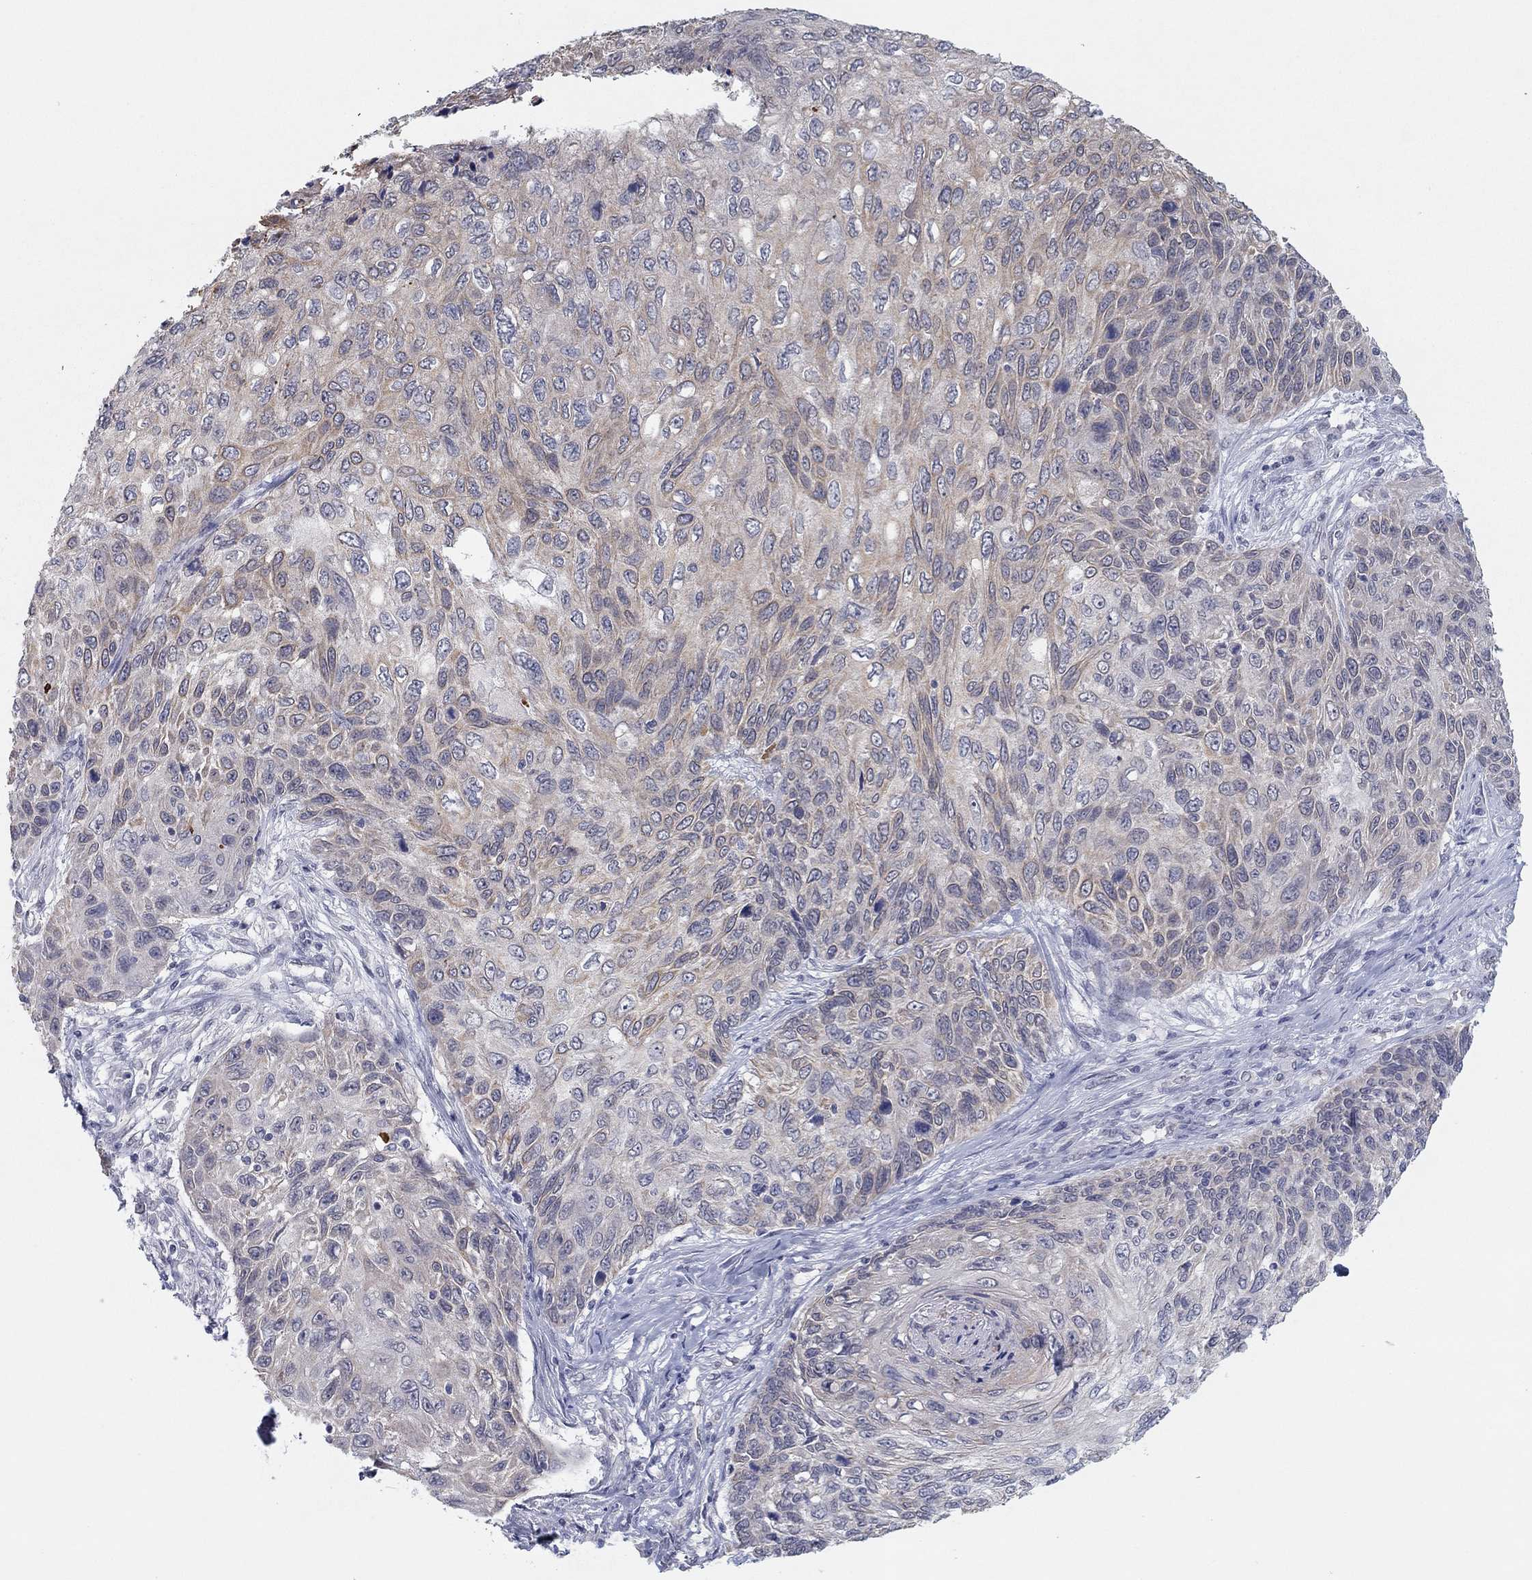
{"staining": {"intensity": "weak", "quantity": "25%-75%", "location": "cytoplasmic/membranous"}, "tissue": "skin cancer", "cell_type": "Tumor cells", "image_type": "cancer", "snomed": [{"axis": "morphology", "description": "Squamous cell carcinoma, NOS"}, {"axis": "topography", "description": "Skin"}], "caption": "Weak cytoplasmic/membranous staining is present in about 25%-75% of tumor cells in squamous cell carcinoma (skin).", "gene": "SLC22A2", "patient": {"sex": "male", "age": 92}}